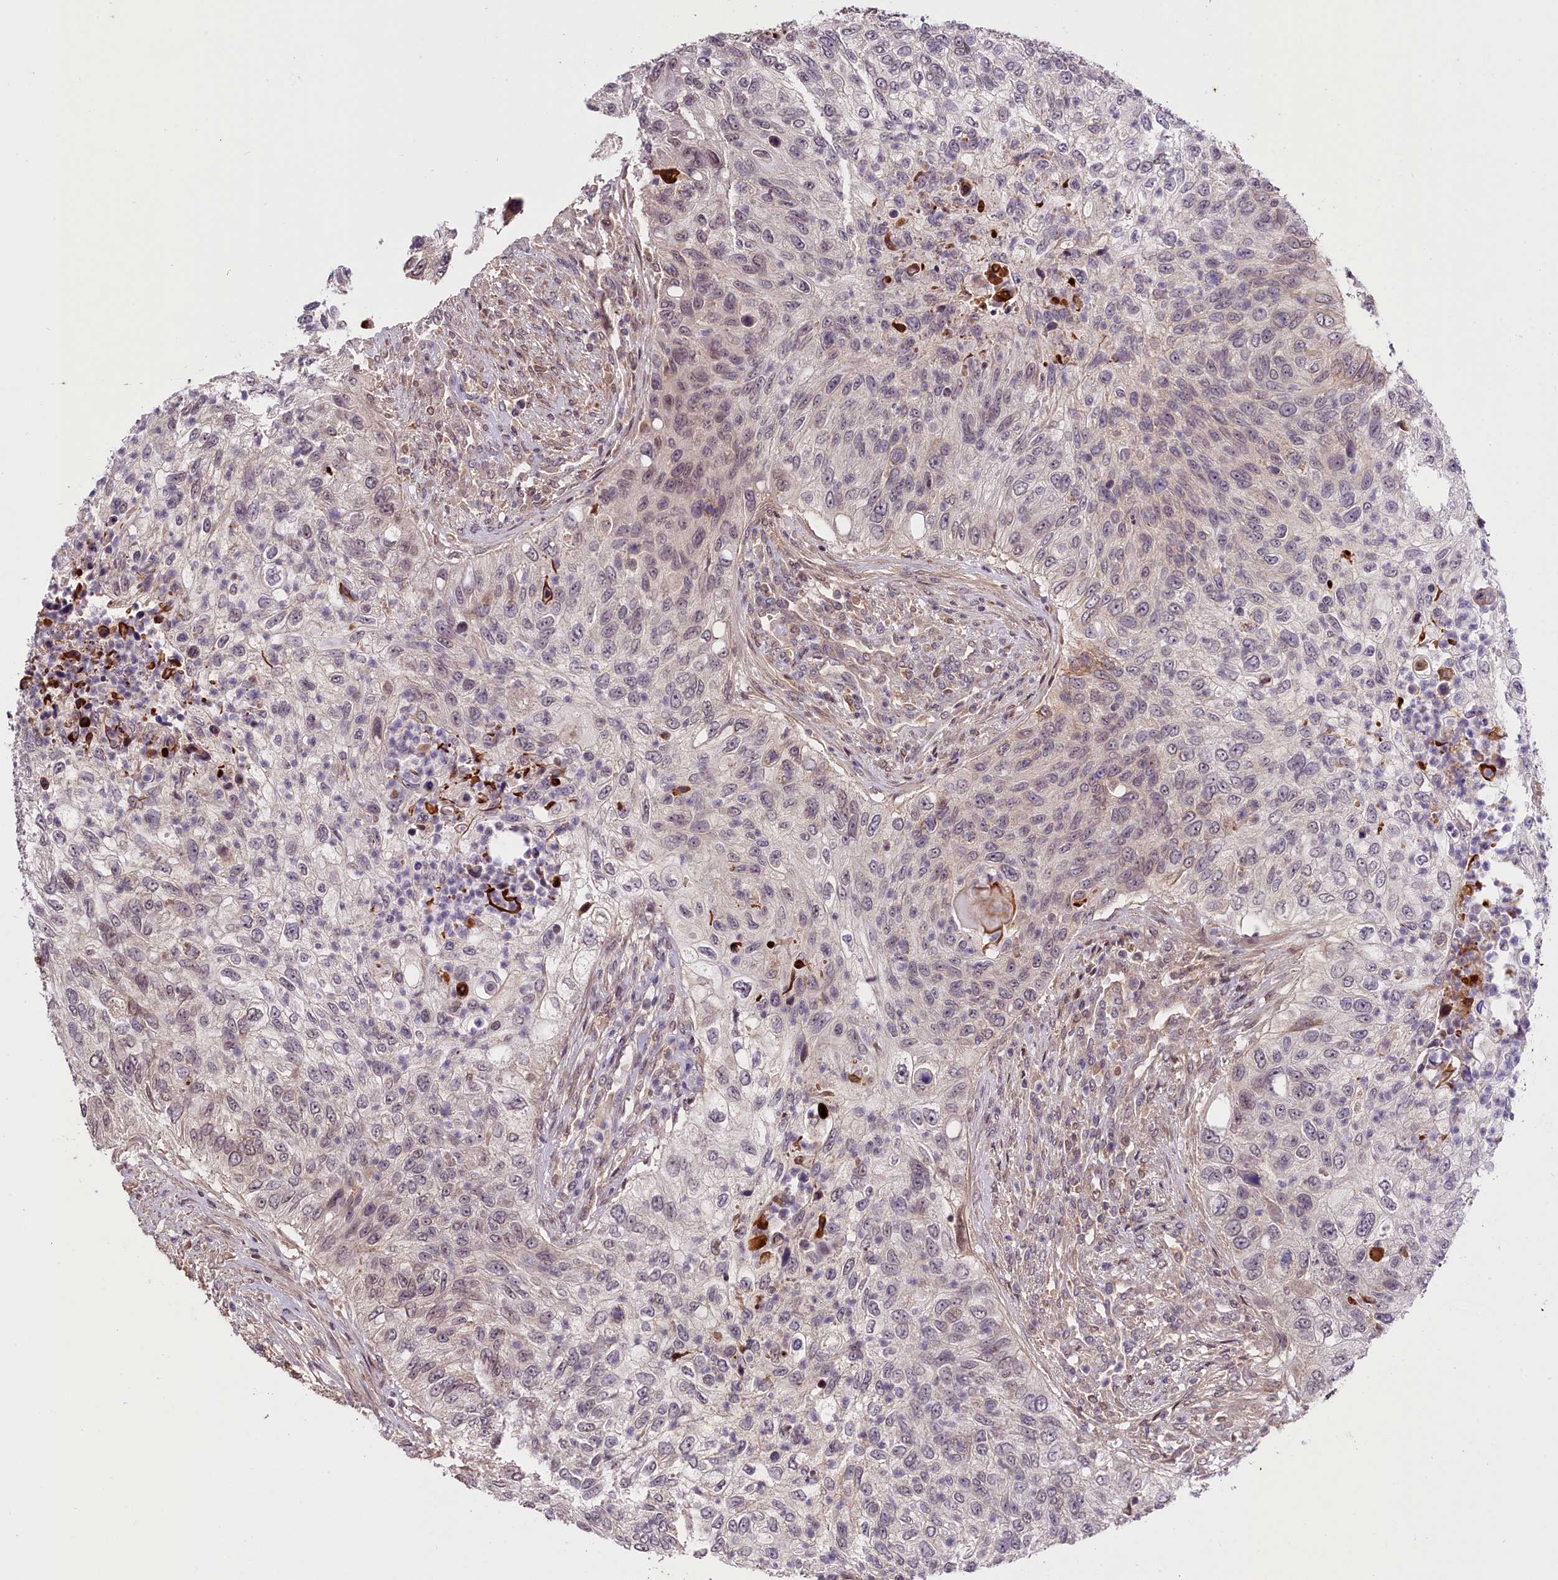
{"staining": {"intensity": "weak", "quantity": "<25%", "location": "nuclear"}, "tissue": "urothelial cancer", "cell_type": "Tumor cells", "image_type": "cancer", "snomed": [{"axis": "morphology", "description": "Urothelial carcinoma, High grade"}, {"axis": "topography", "description": "Urinary bladder"}], "caption": "Tumor cells show no significant protein expression in urothelial cancer.", "gene": "ZNF480", "patient": {"sex": "female", "age": 60}}